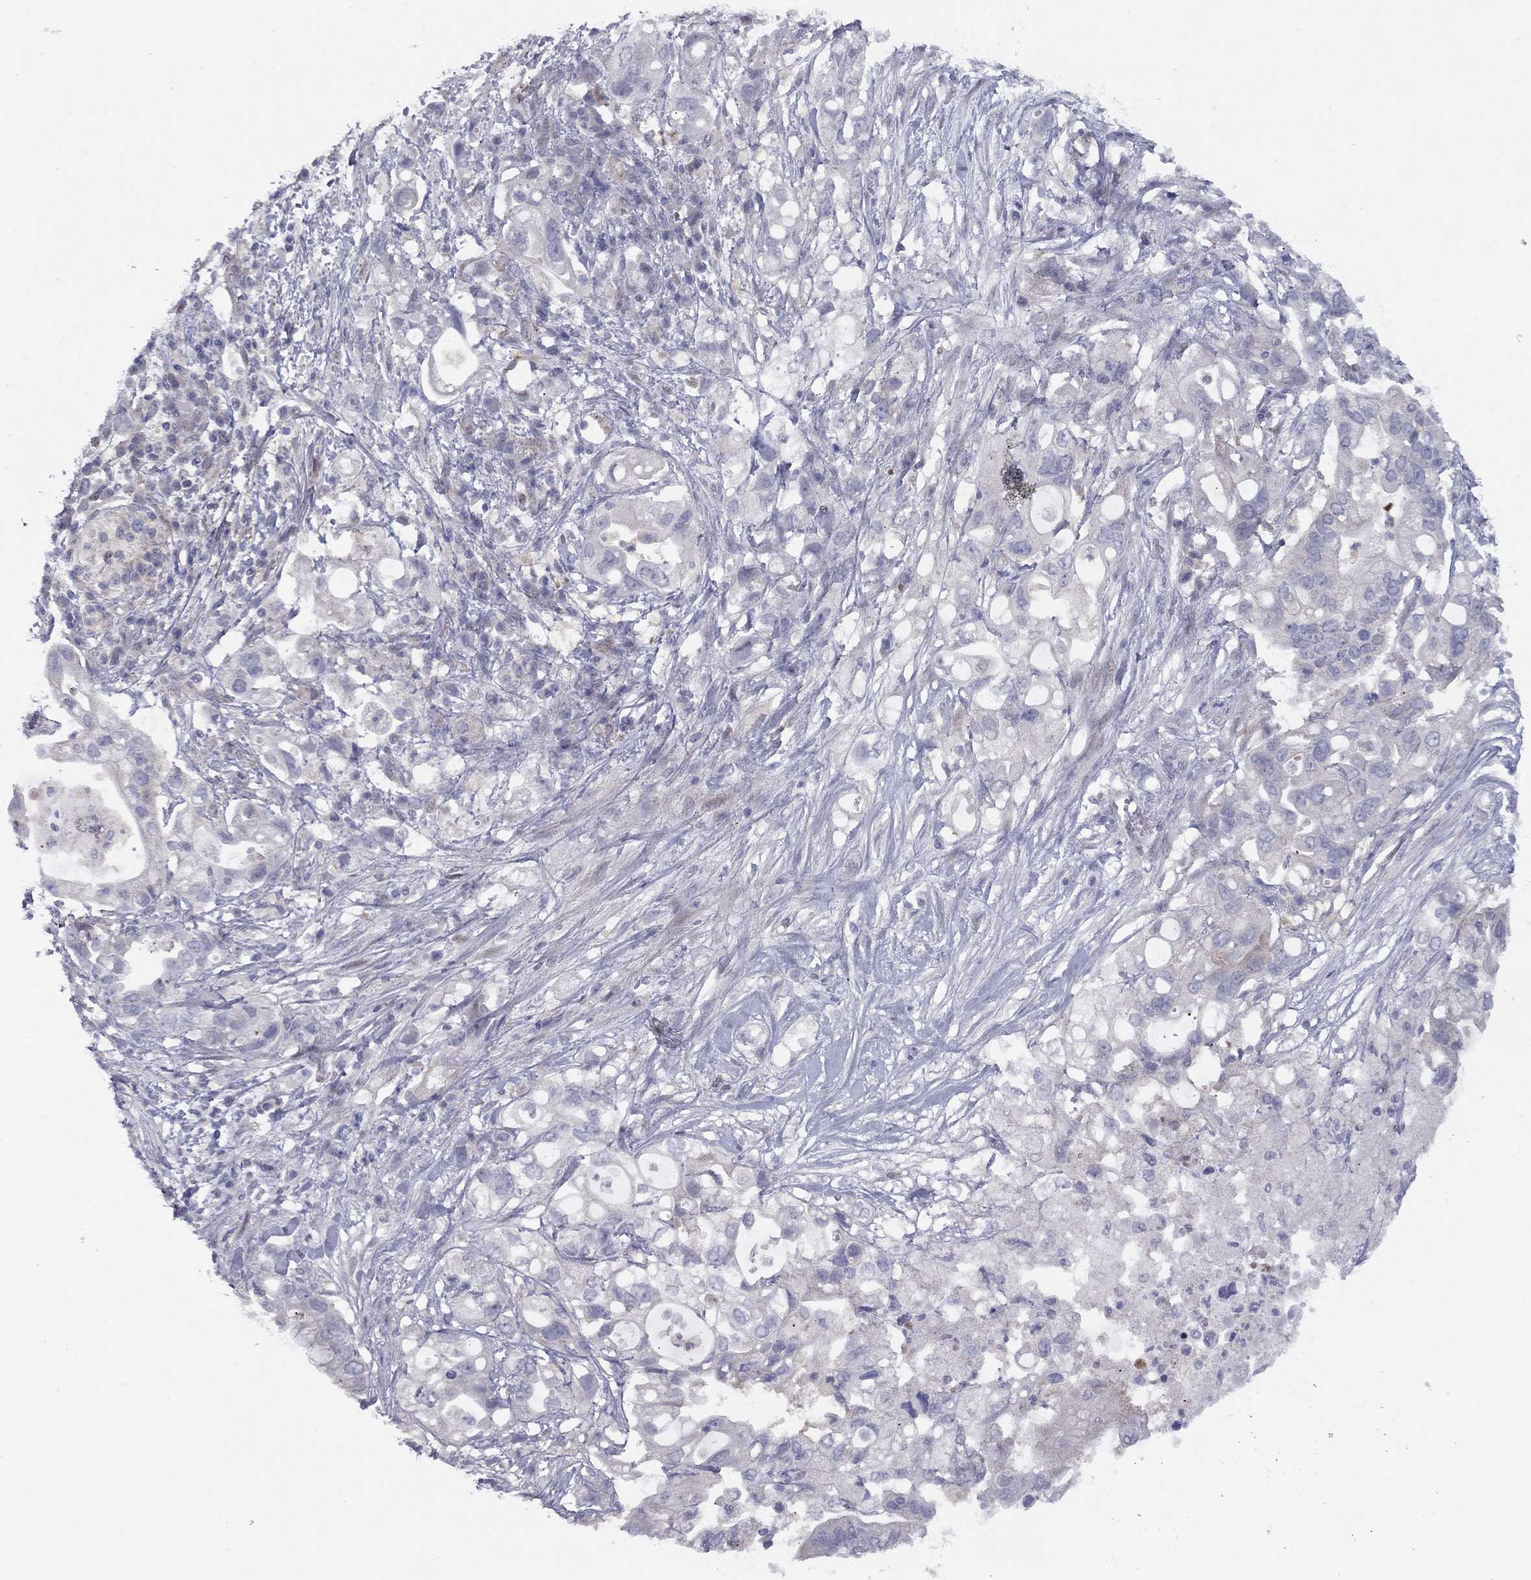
{"staining": {"intensity": "negative", "quantity": "none", "location": "none"}, "tissue": "pancreatic cancer", "cell_type": "Tumor cells", "image_type": "cancer", "snomed": [{"axis": "morphology", "description": "Adenocarcinoma, NOS"}, {"axis": "topography", "description": "Pancreas"}], "caption": "Immunohistochemistry (IHC) histopathology image of neoplastic tissue: human adenocarcinoma (pancreatic) stained with DAB shows no significant protein staining in tumor cells.", "gene": "DUSP7", "patient": {"sex": "female", "age": 72}}